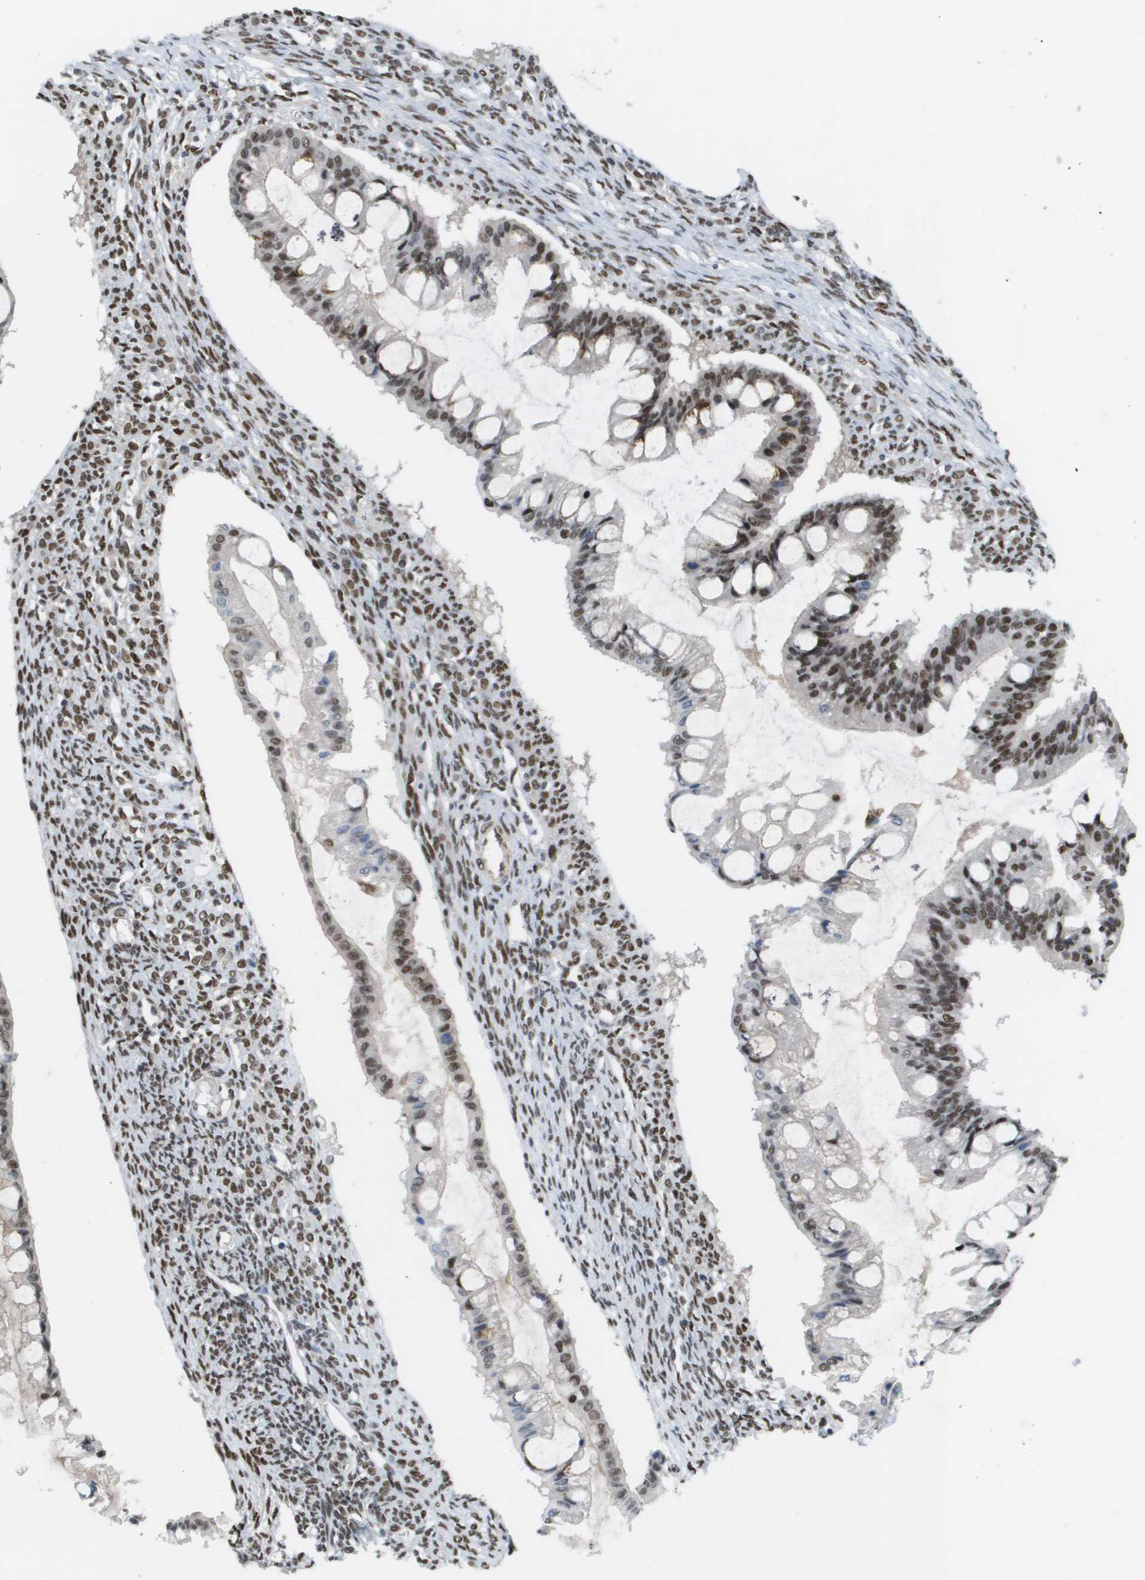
{"staining": {"intensity": "strong", "quantity": ">75%", "location": "nuclear"}, "tissue": "ovarian cancer", "cell_type": "Tumor cells", "image_type": "cancer", "snomed": [{"axis": "morphology", "description": "Cystadenocarcinoma, mucinous, NOS"}, {"axis": "topography", "description": "Ovary"}], "caption": "Protein staining reveals strong nuclear positivity in about >75% of tumor cells in ovarian mucinous cystadenocarcinoma.", "gene": "CDT1", "patient": {"sex": "female", "age": 73}}